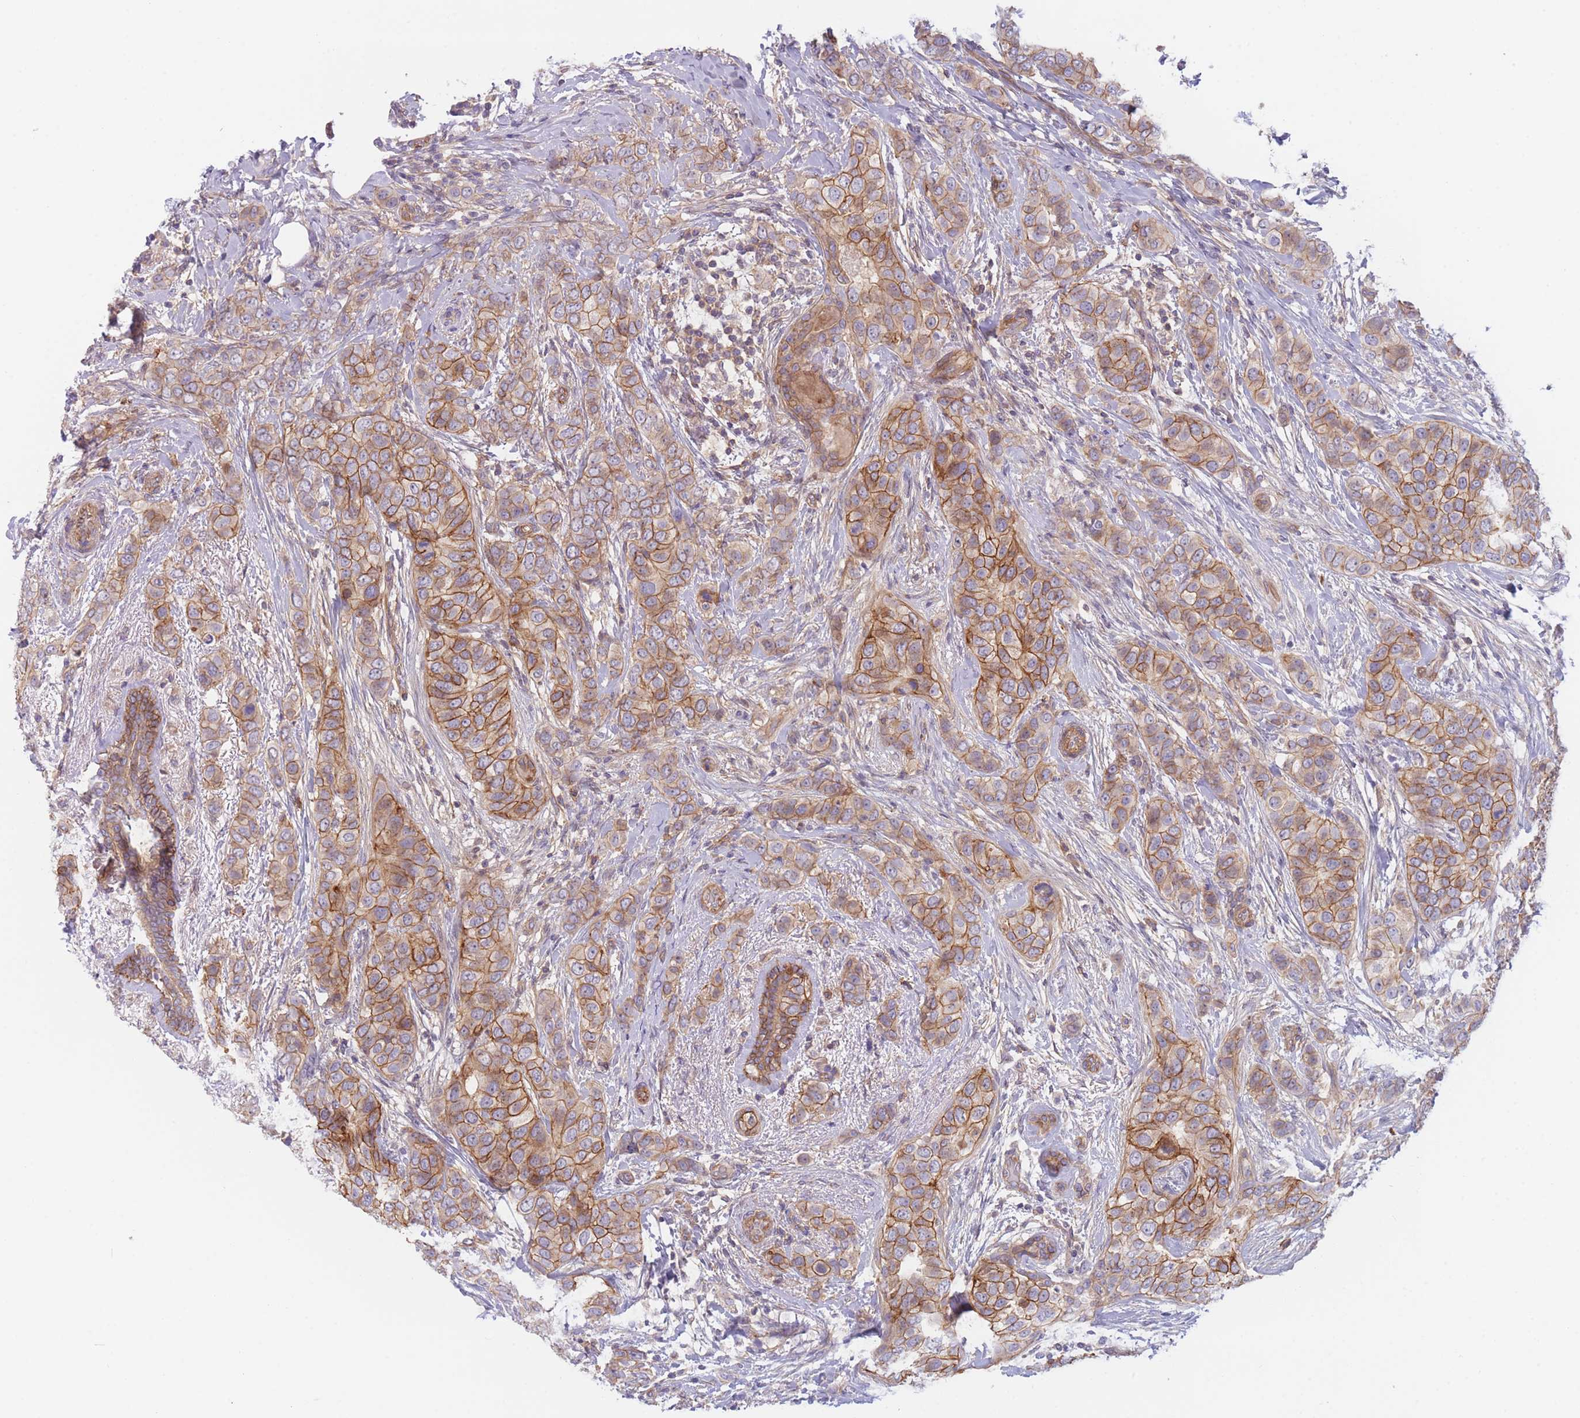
{"staining": {"intensity": "moderate", "quantity": "25%-75%", "location": "cytoplasmic/membranous"}, "tissue": "breast cancer", "cell_type": "Tumor cells", "image_type": "cancer", "snomed": [{"axis": "morphology", "description": "Lobular carcinoma"}, {"axis": "topography", "description": "Breast"}], "caption": "Immunohistochemical staining of breast cancer exhibits medium levels of moderate cytoplasmic/membranous protein expression in approximately 25%-75% of tumor cells.", "gene": "WDR93", "patient": {"sex": "female", "age": 51}}